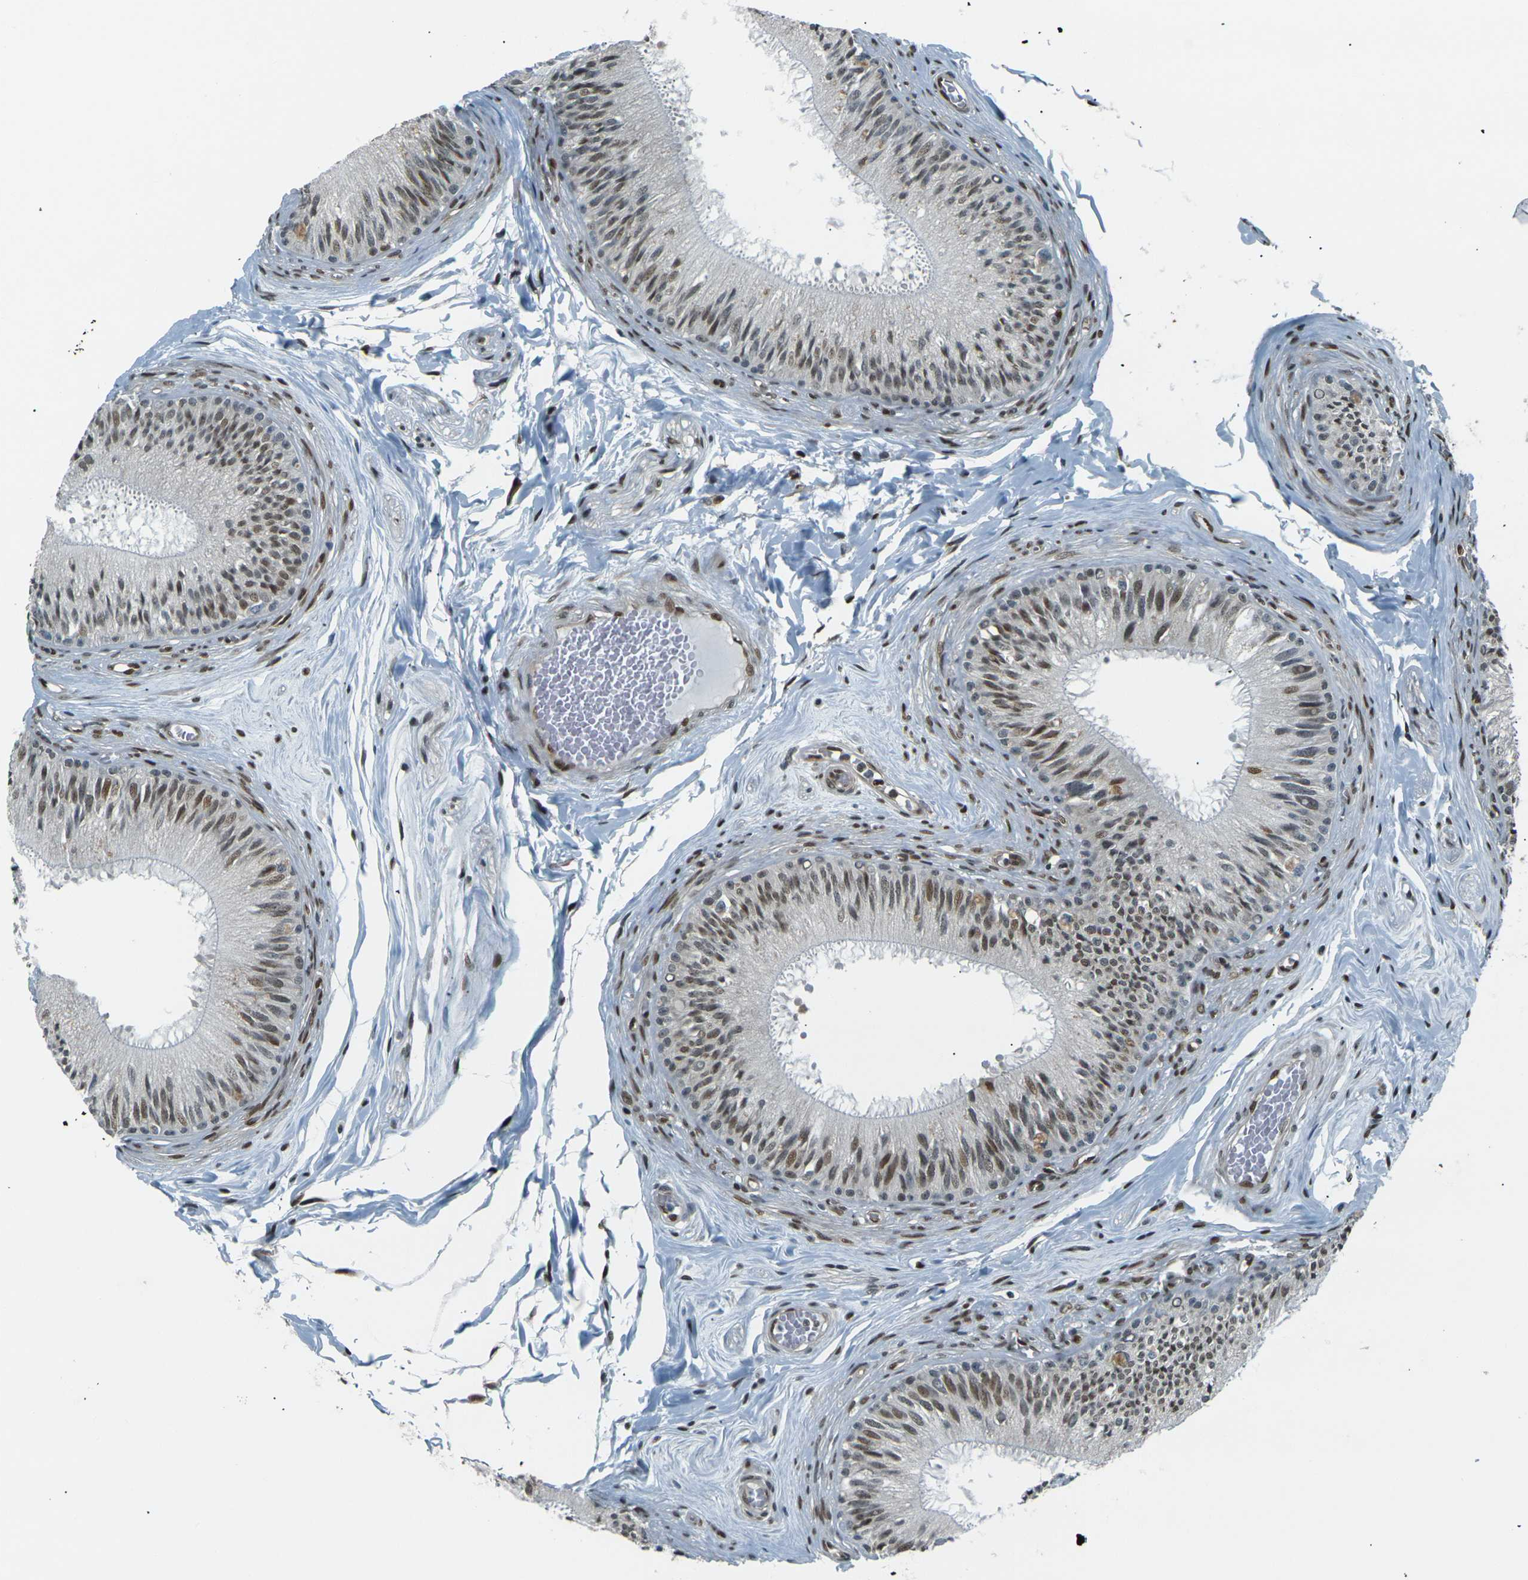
{"staining": {"intensity": "moderate", "quantity": "25%-75%", "location": "nuclear"}, "tissue": "epididymis", "cell_type": "Glandular cells", "image_type": "normal", "snomed": [{"axis": "morphology", "description": "Normal tissue, NOS"}, {"axis": "topography", "description": "Testis"}, {"axis": "topography", "description": "Epididymis"}], "caption": "Immunohistochemistry of unremarkable epididymis demonstrates medium levels of moderate nuclear positivity in about 25%-75% of glandular cells. (Stains: DAB (3,3'-diaminobenzidine) in brown, nuclei in blue, Microscopy: brightfield microscopy at high magnification).", "gene": "NHEJ1", "patient": {"sex": "male", "age": 36}}